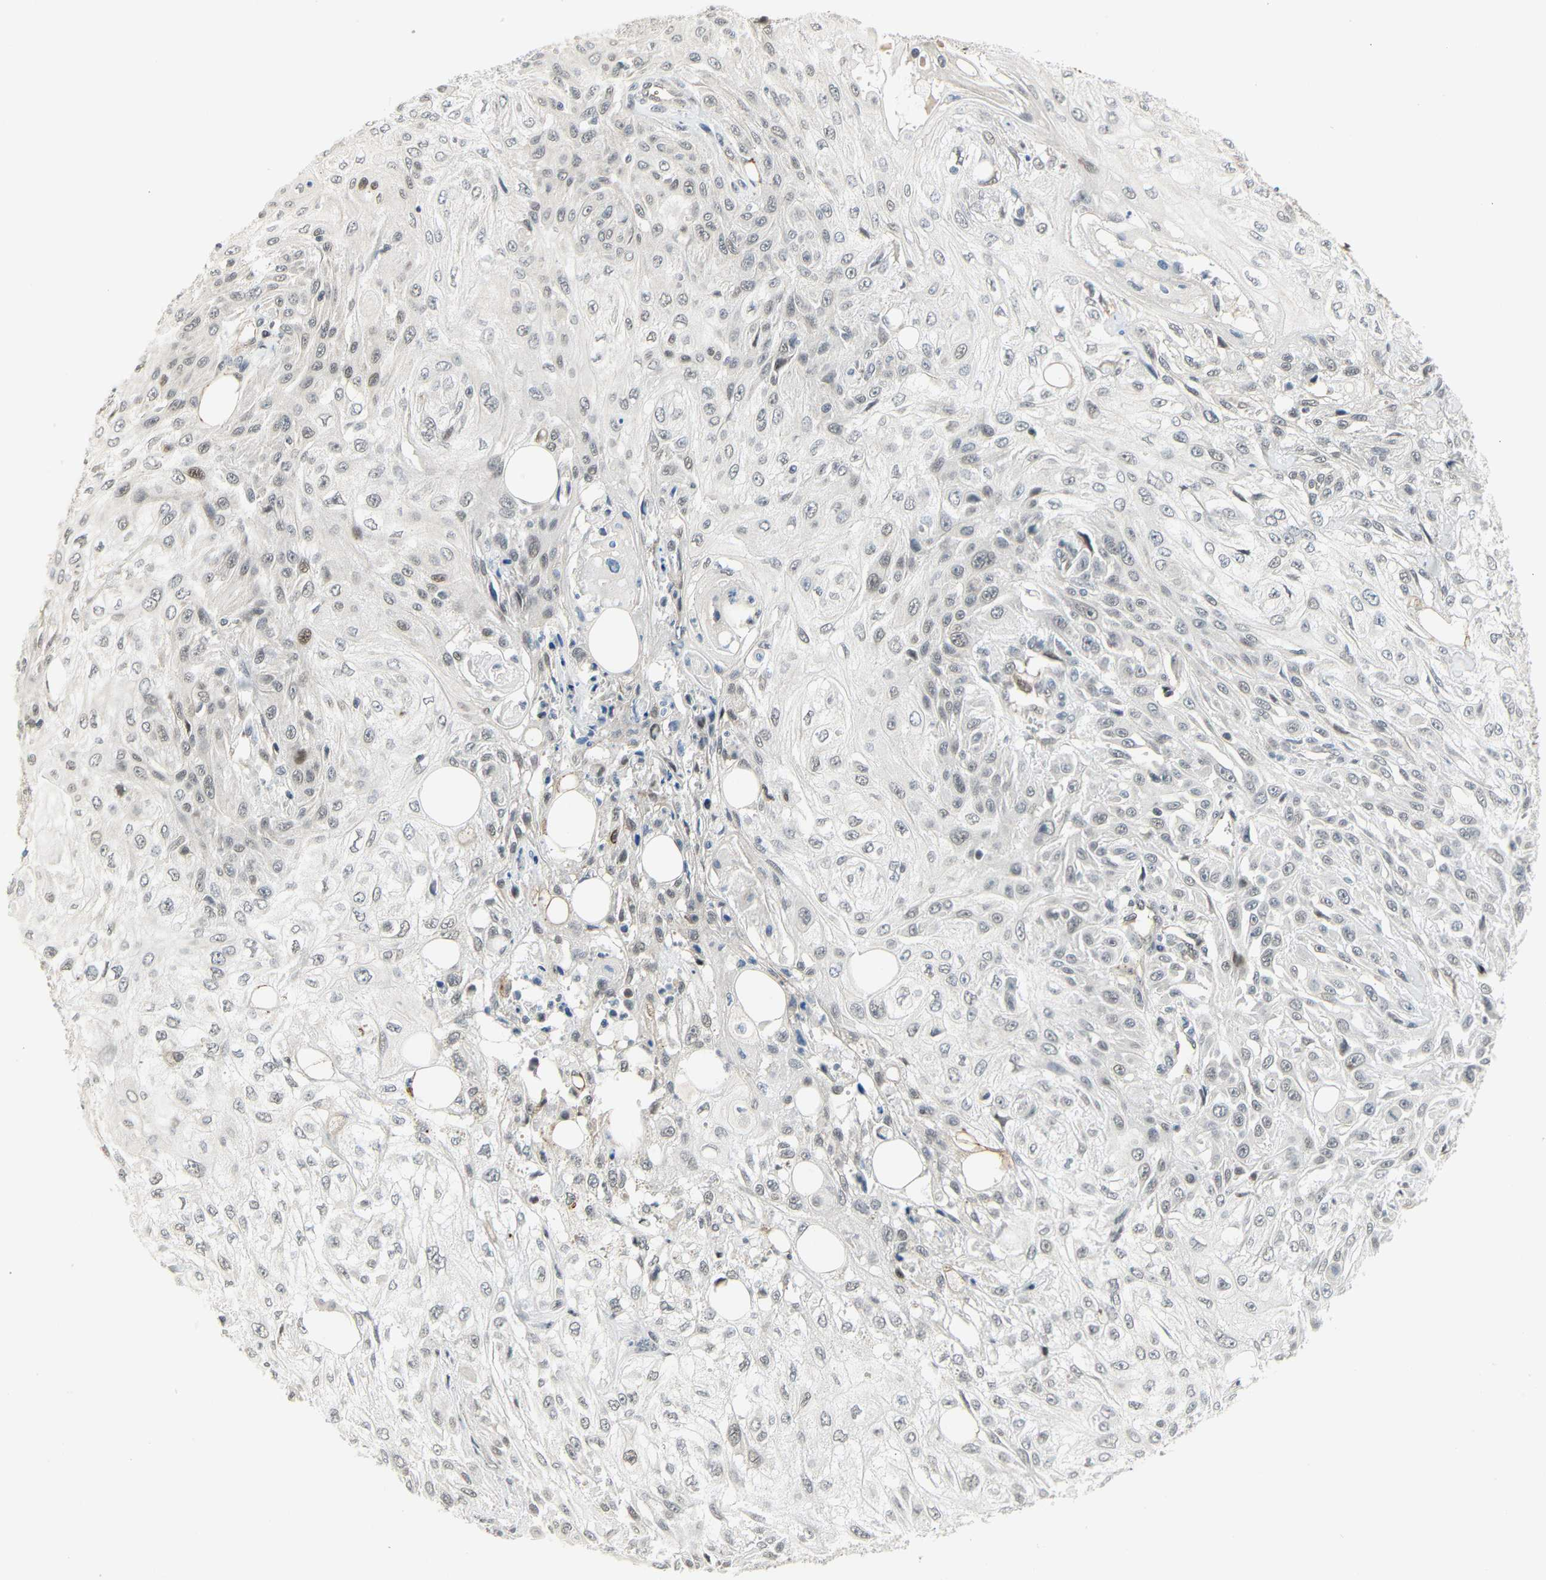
{"staining": {"intensity": "weak", "quantity": "<25%", "location": "nuclear"}, "tissue": "skin cancer", "cell_type": "Tumor cells", "image_type": "cancer", "snomed": [{"axis": "morphology", "description": "Squamous cell carcinoma, NOS"}, {"axis": "topography", "description": "Skin"}], "caption": "A photomicrograph of skin squamous cell carcinoma stained for a protein demonstrates no brown staining in tumor cells. (Brightfield microscopy of DAB (3,3'-diaminobenzidine) immunohistochemistry at high magnification).", "gene": "IMPG2", "patient": {"sex": "male", "age": 75}}